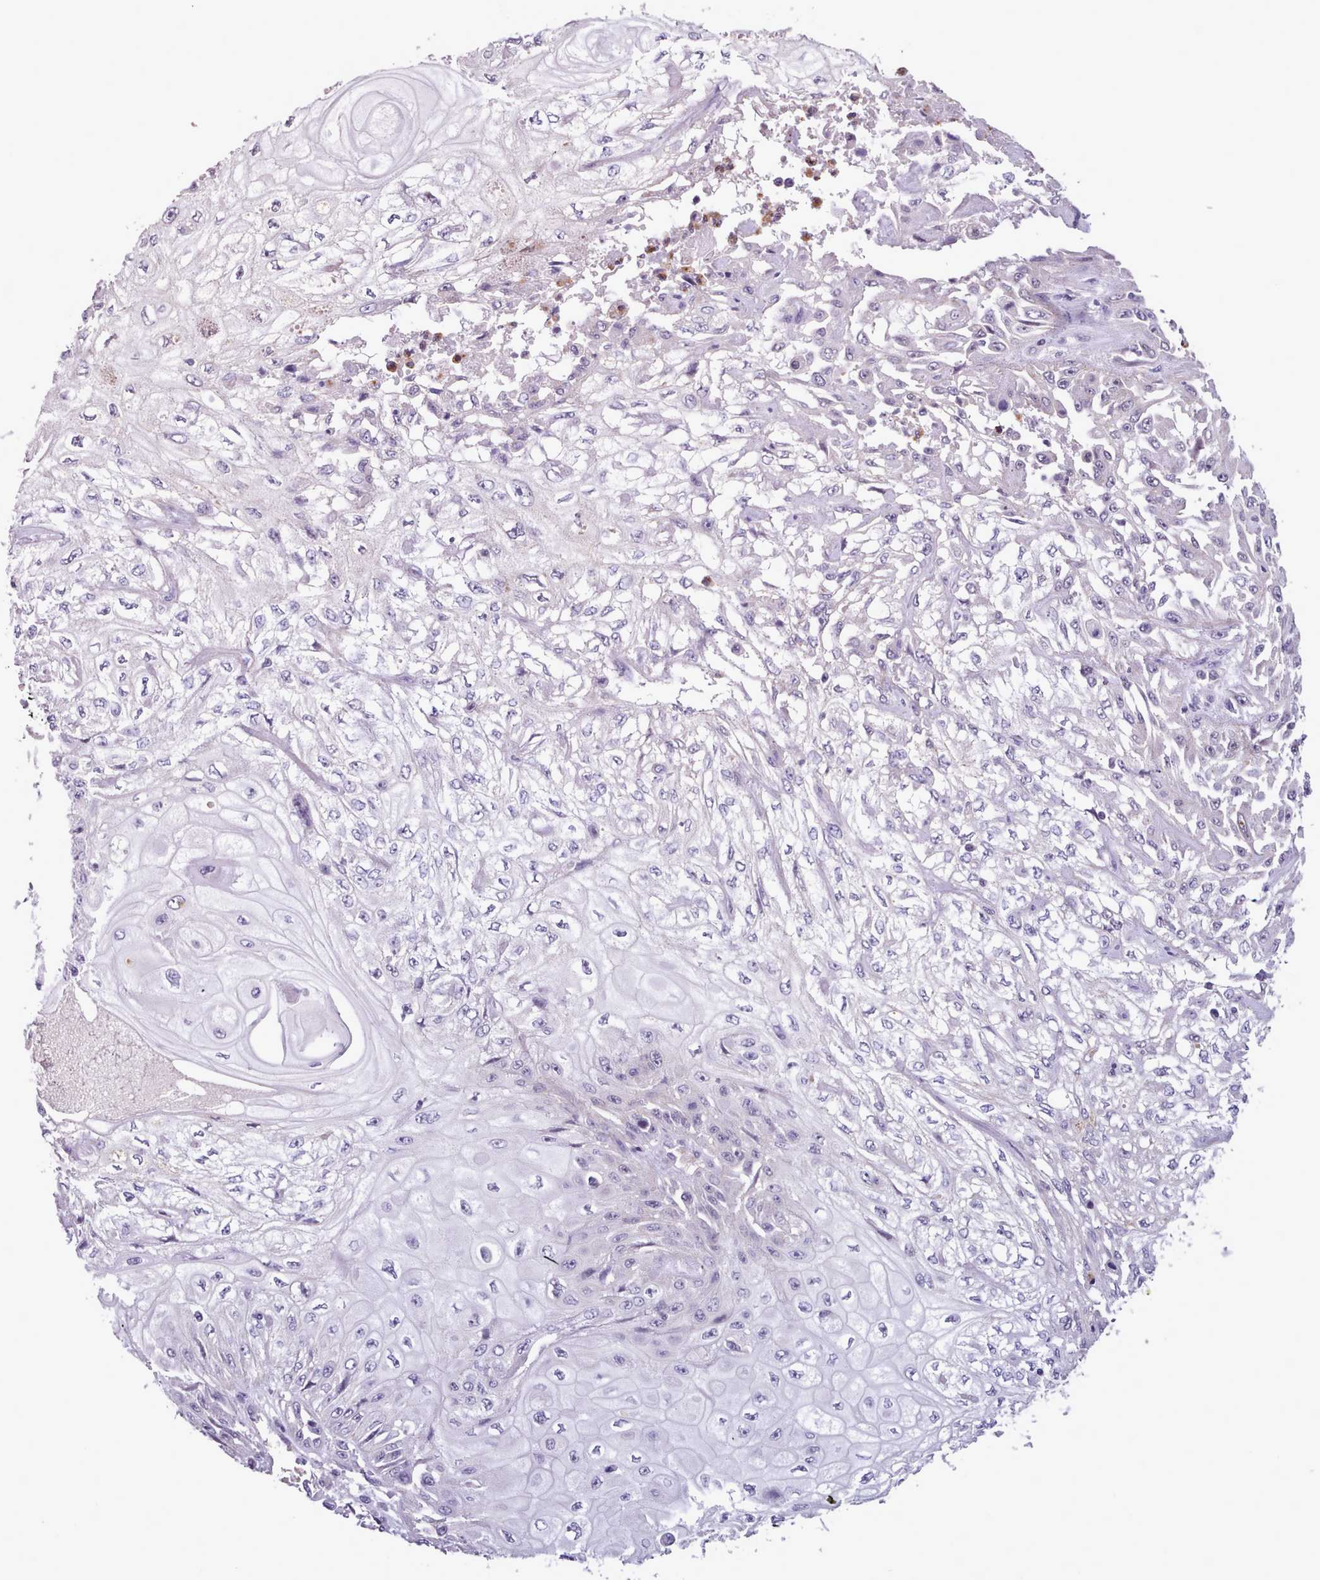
{"staining": {"intensity": "negative", "quantity": "none", "location": "none"}, "tissue": "skin cancer", "cell_type": "Tumor cells", "image_type": "cancer", "snomed": [{"axis": "morphology", "description": "Squamous cell carcinoma, NOS"}, {"axis": "morphology", "description": "Squamous cell carcinoma, metastatic, NOS"}, {"axis": "topography", "description": "Skin"}, {"axis": "topography", "description": "Lymph node"}], "caption": "This is a histopathology image of immunohistochemistry staining of skin metastatic squamous cell carcinoma, which shows no positivity in tumor cells.", "gene": "KCTD16", "patient": {"sex": "male", "age": 75}}